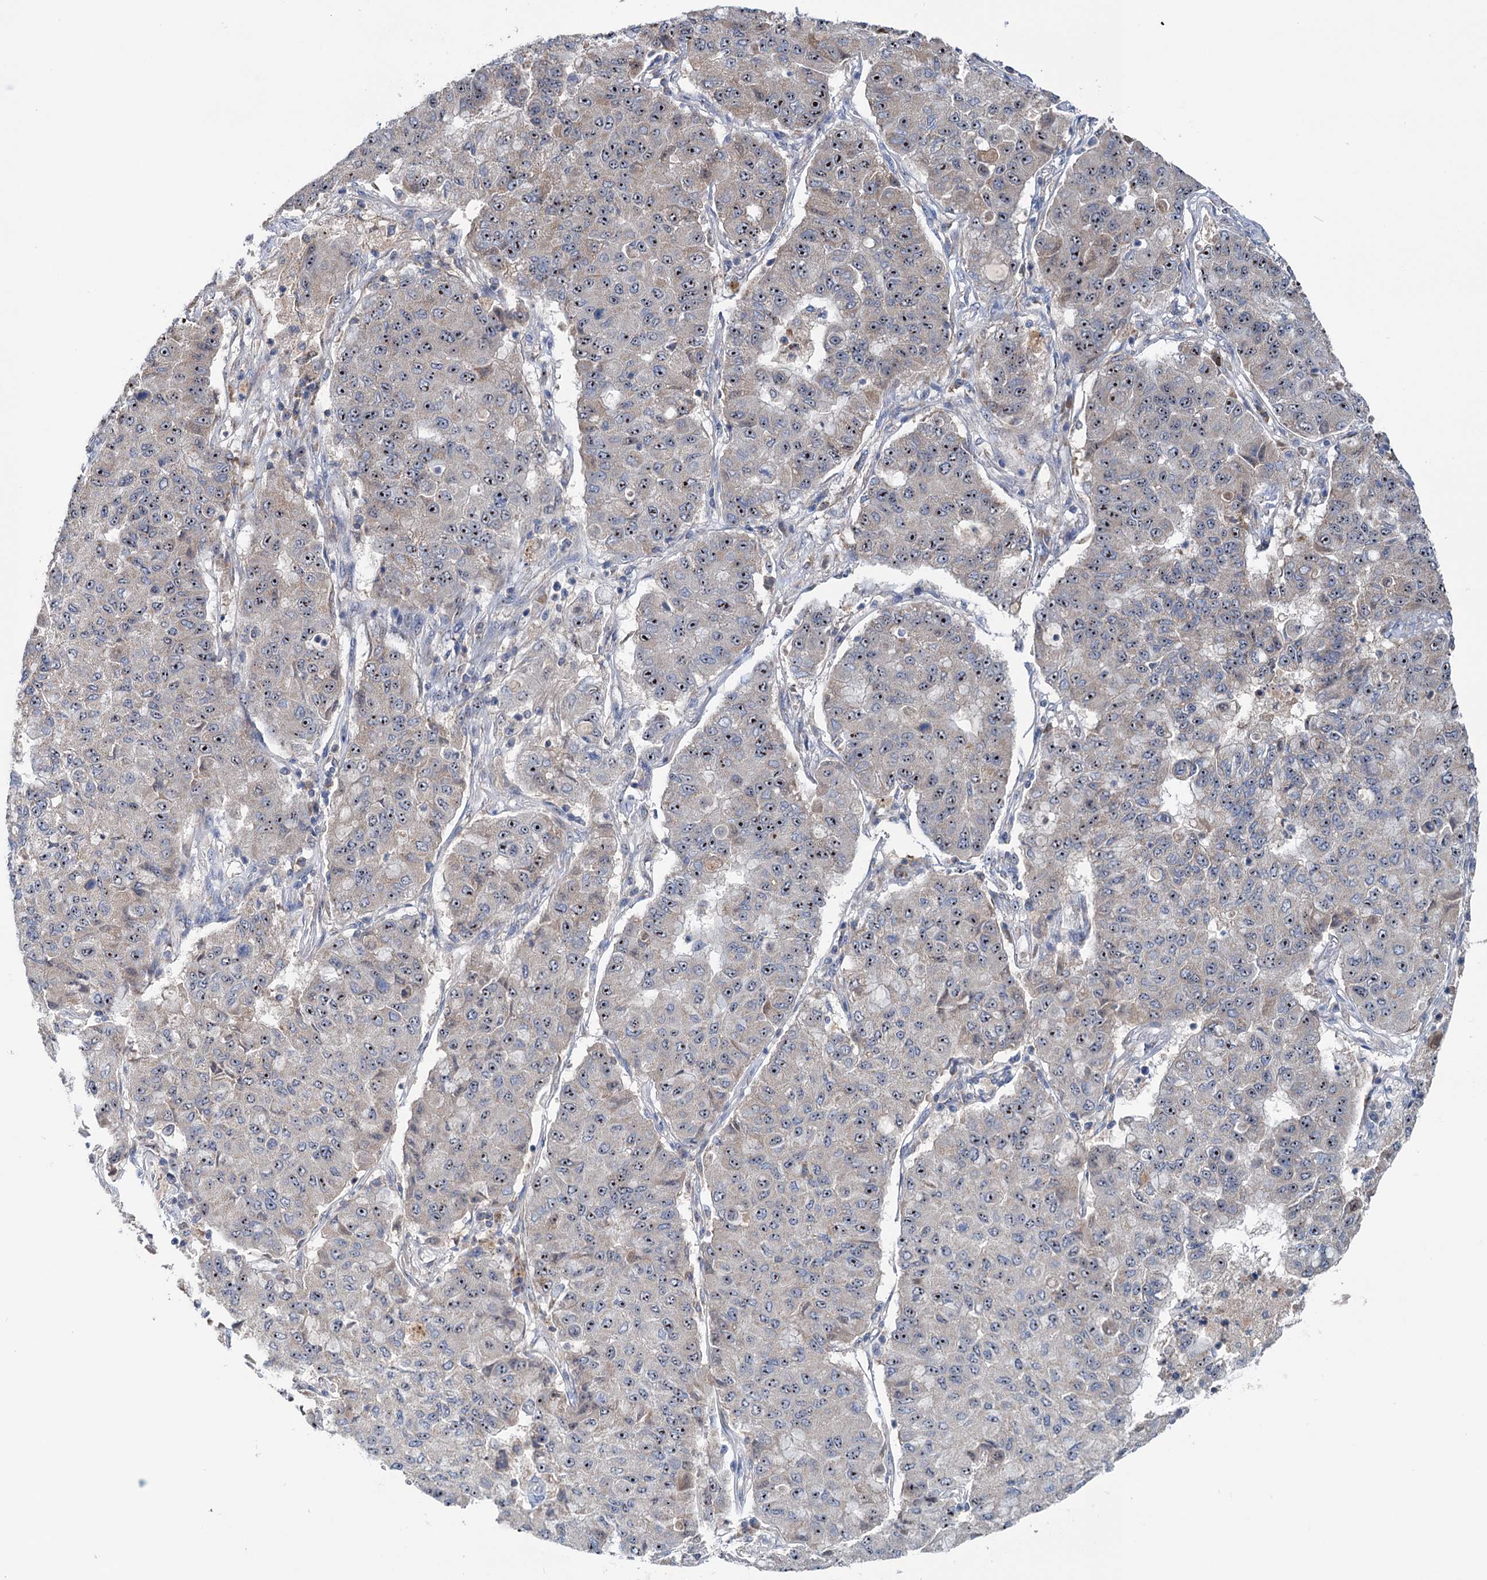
{"staining": {"intensity": "moderate", "quantity": ">75%", "location": "cytoplasmic/membranous,nuclear"}, "tissue": "lung cancer", "cell_type": "Tumor cells", "image_type": "cancer", "snomed": [{"axis": "morphology", "description": "Squamous cell carcinoma, NOS"}, {"axis": "topography", "description": "Lung"}], "caption": "Lung cancer (squamous cell carcinoma) was stained to show a protein in brown. There is medium levels of moderate cytoplasmic/membranous and nuclear positivity in approximately >75% of tumor cells. (Brightfield microscopy of DAB IHC at high magnification).", "gene": "HTR3B", "patient": {"sex": "male", "age": 74}}